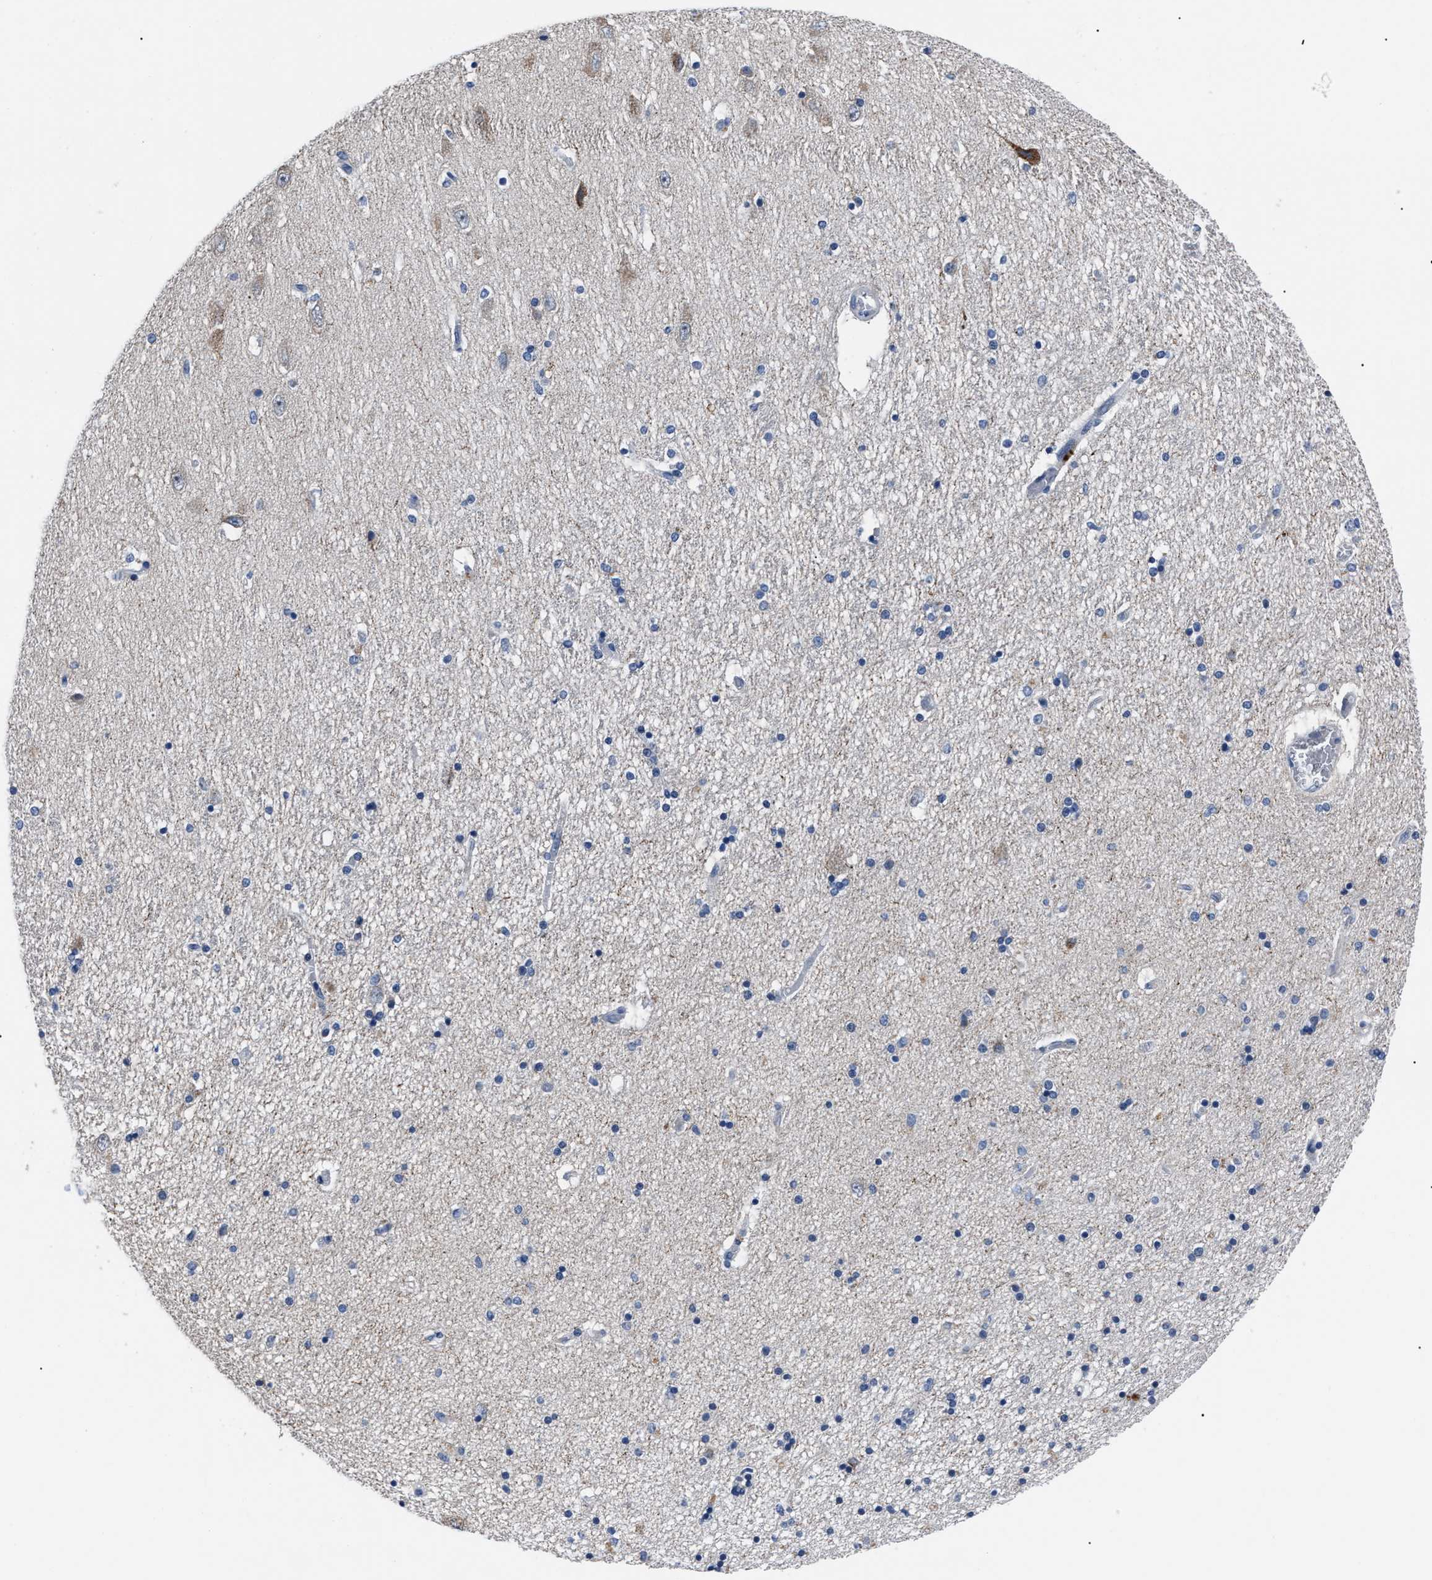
{"staining": {"intensity": "negative", "quantity": "none", "location": "none"}, "tissue": "hippocampus", "cell_type": "Glial cells", "image_type": "normal", "snomed": [{"axis": "morphology", "description": "Normal tissue, NOS"}, {"axis": "topography", "description": "Hippocampus"}], "caption": "A high-resolution photomicrograph shows IHC staining of normal hippocampus, which reveals no significant positivity in glial cells.", "gene": "LRWD1", "patient": {"sex": "female", "age": 54}}